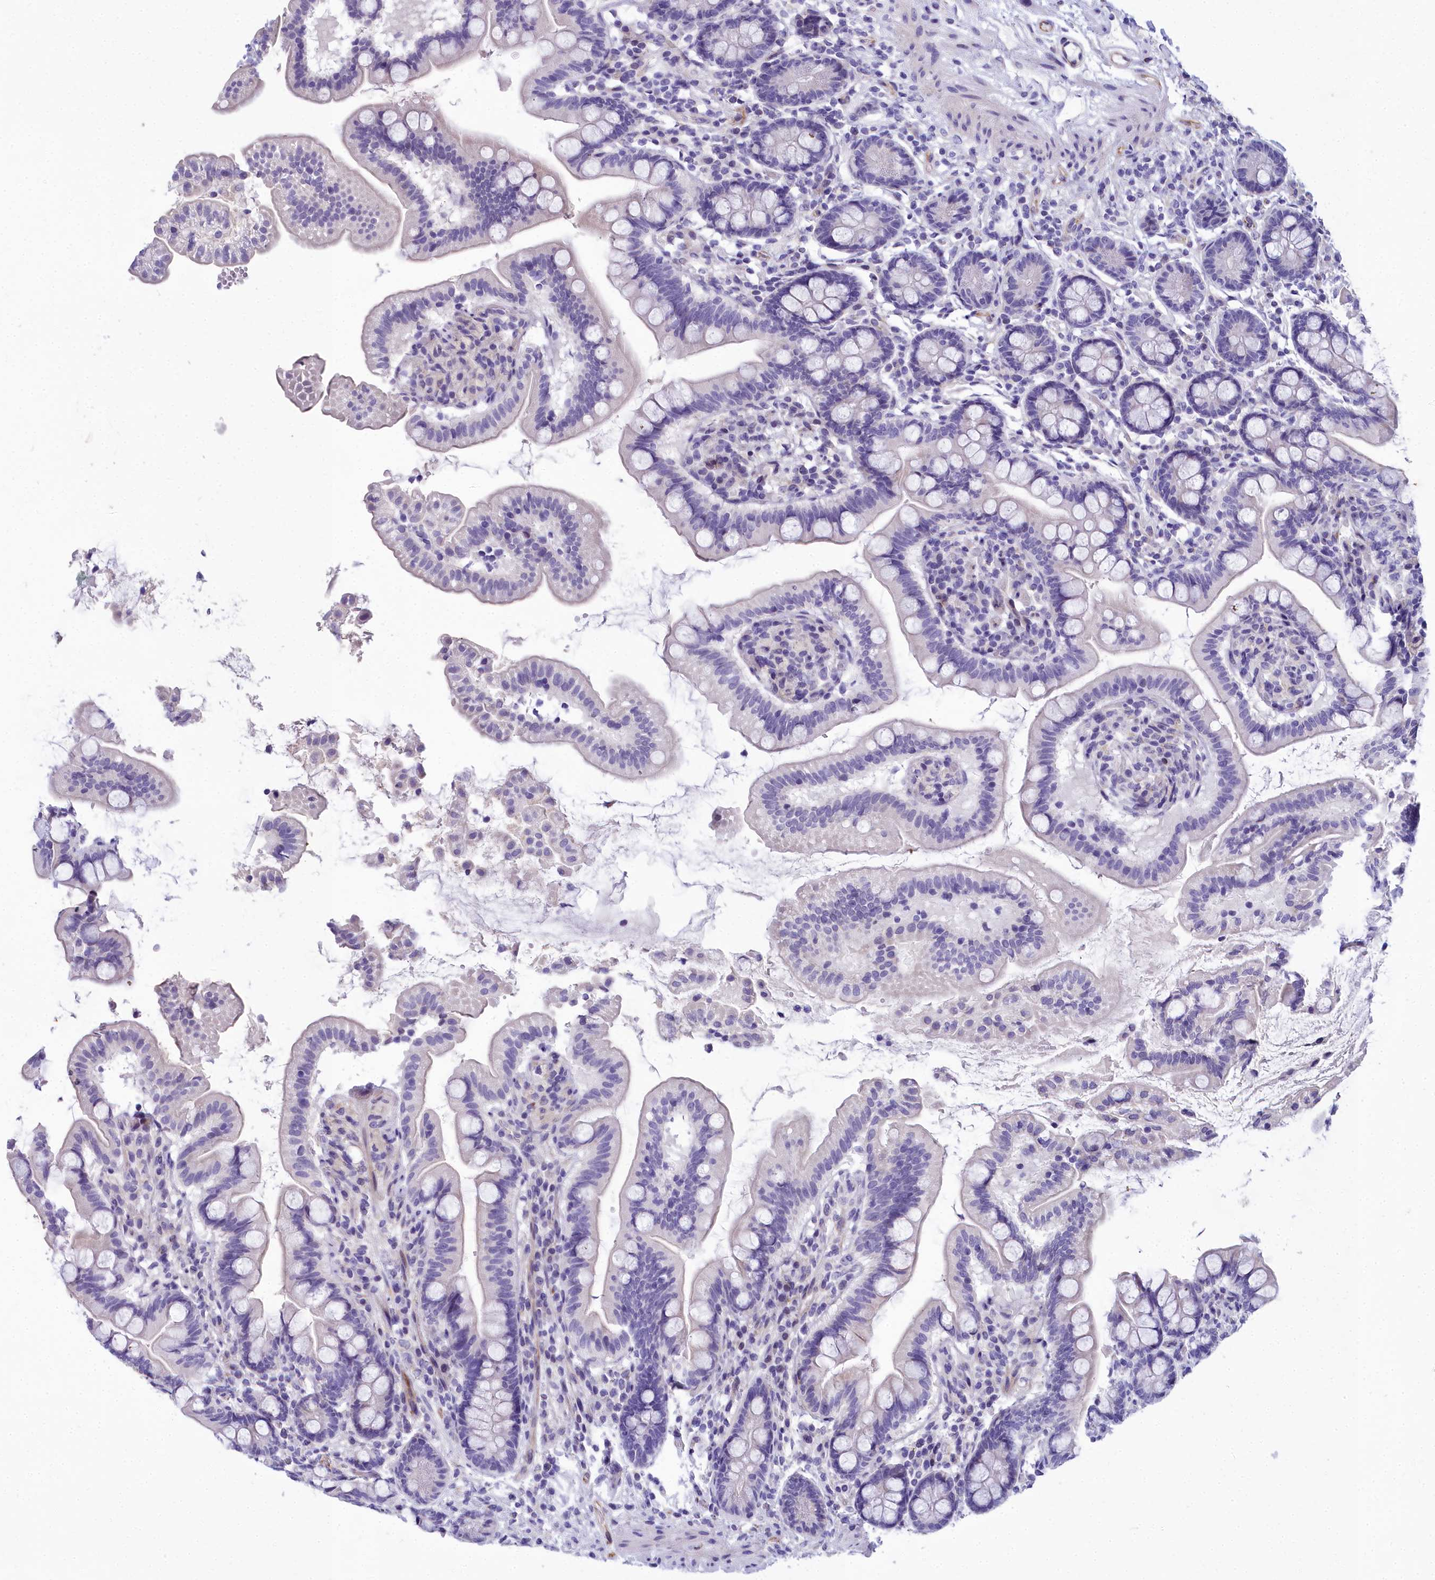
{"staining": {"intensity": "negative", "quantity": "none", "location": "none"}, "tissue": "small intestine", "cell_type": "Glandular cells", "image_type": "normal", "snomed": [{"axis": "morphology", "description": "Normal tissue, NOS"}, {"axis": "topography", "description": "Small intestine"}], "caption": "An immunohistochemistry (IHC) micrograph of unremarkable small intestine is shown. There is no staining in glandular cells of small intestine. (DAB IHC with hematoxylin counter stain).", "gene": "TIMM22", "patient": {"sex": "female", "age": 64}}